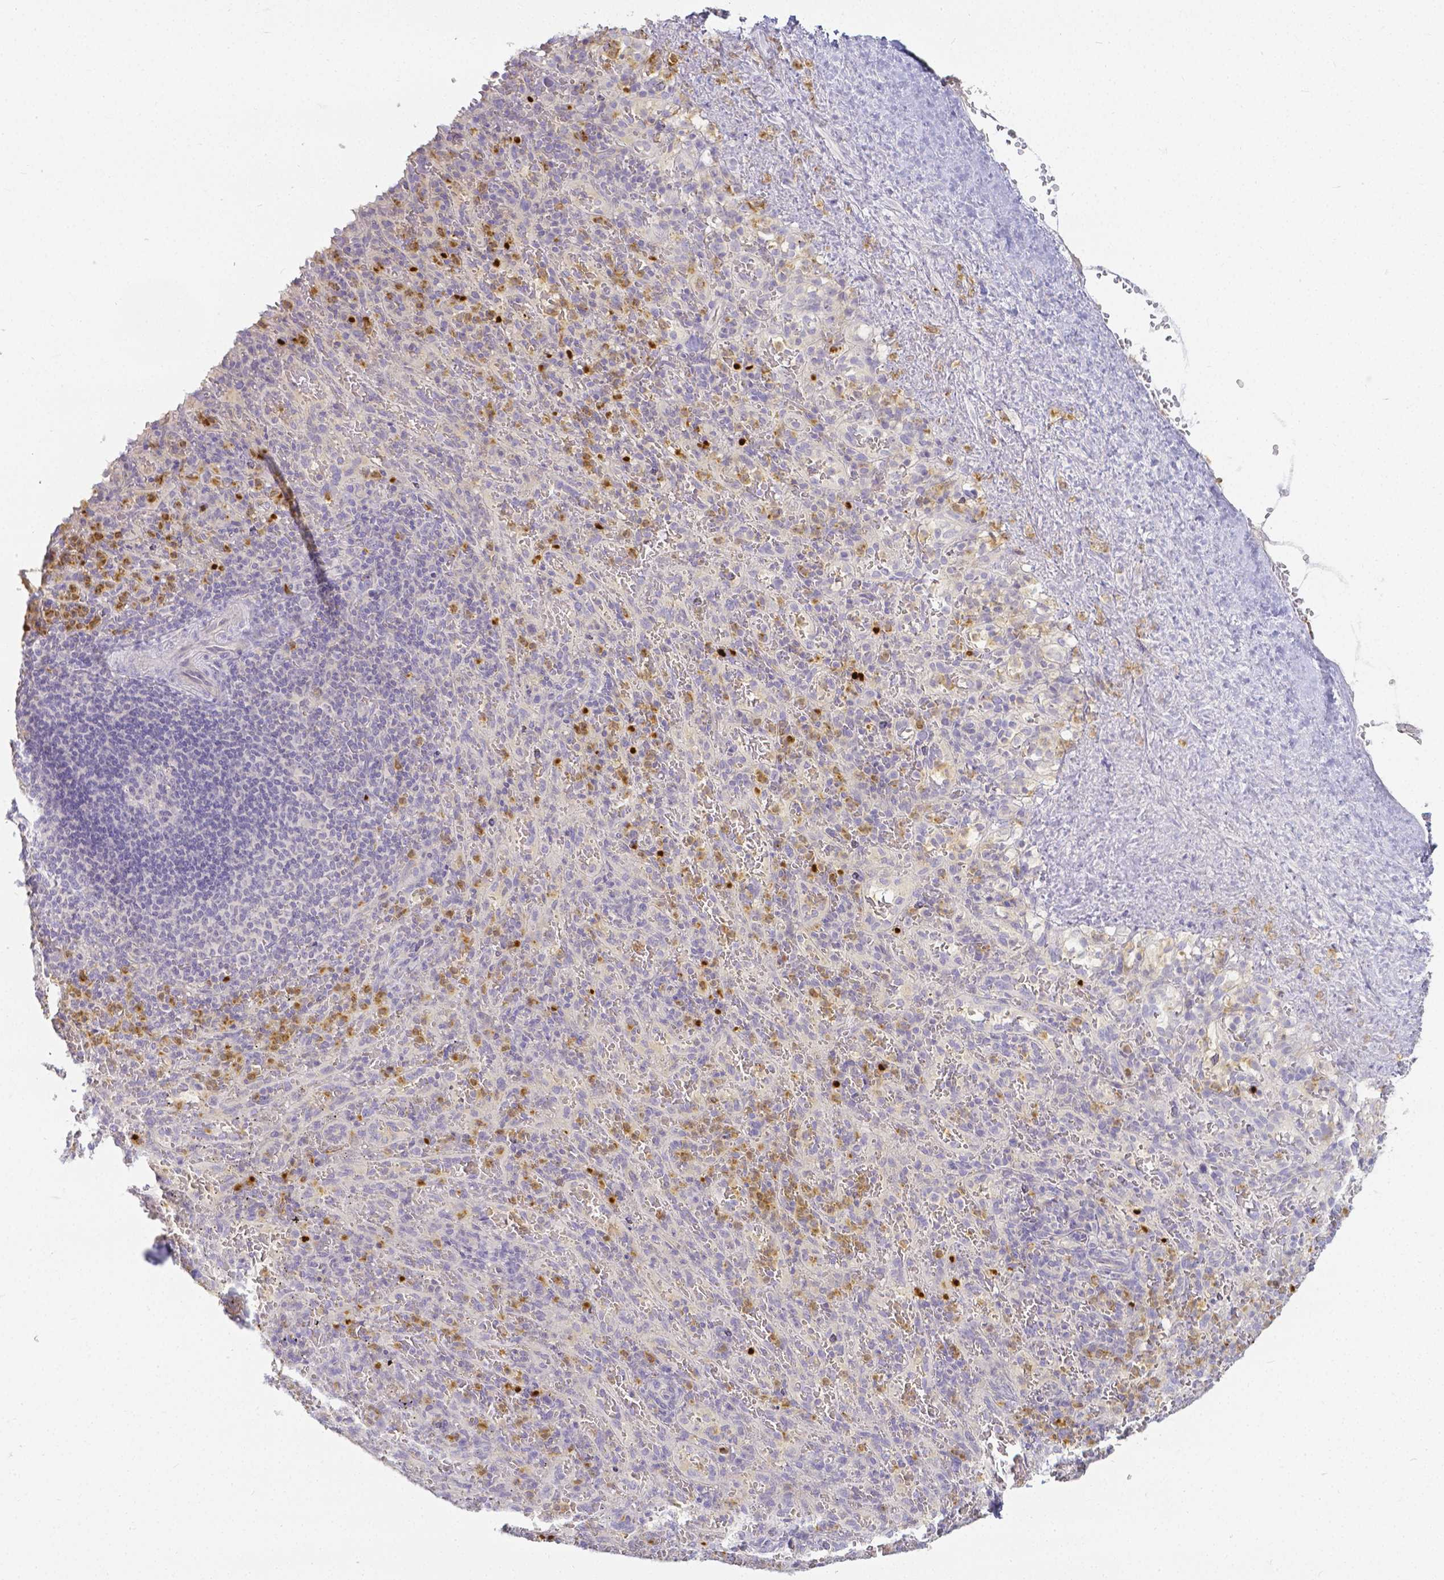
{"staining": {"intensity": "moderate", "quantity": "25%-75%", "location": "cytoplasmic/membranous"}, "tissue": "spleen", "cell_type": "Cells in red pulp", "image_type": "normal", "snomed": [{"axis": "morphology", "description": "Normal tissue, NOS"}, {"axis": "topography", "description": "Spleen"}], "caption": "Immunohistochemical staining of benign human spleen reveals 25%-75% levels of moderate cytoplasmic/membranous protein positivity in approximately 25%-75% of cells in red pulp.", "gene": "KCNH1", "patient": {"sex": "male", "age": 57}}